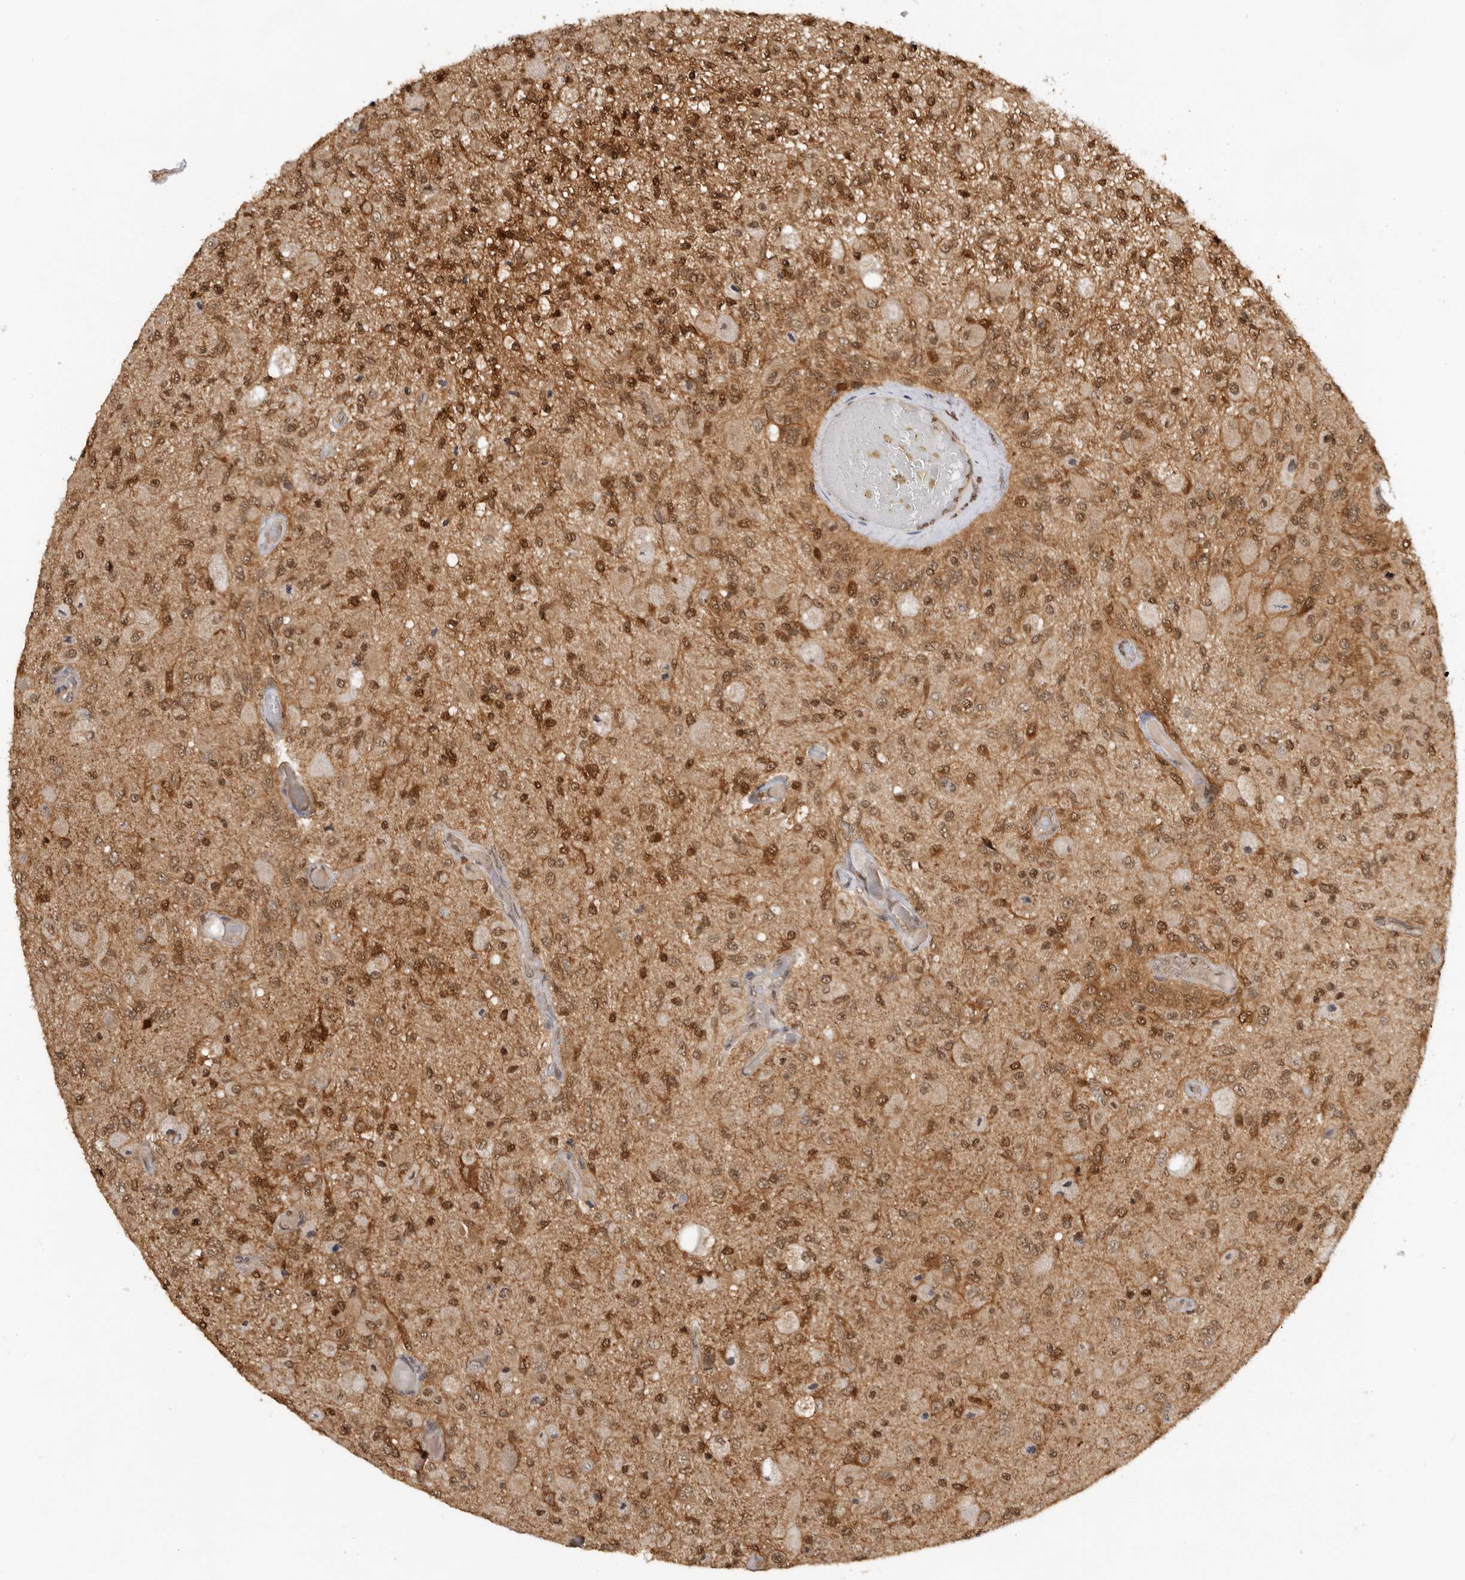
{"staining": {"intensity": "moderate", "quantity": ">75%", "location": "cytoplasmic/membranous,nuclear"}, "tissue": "glioma", "cell_type": "Tumor cells", "image_type": "cancer", "snomed": [{"axis": "morphology", "description": "Normal tissue, NOS"}, {"axis": "morphology", "description": "Glioma, malignant, High grade"}, {"axis": "topography", "description": "Cerebral cortex"}], "caption": "This is an image of immunohistochemistry staining of glioma, which shows moderate expression in the cytoplasmic/membranous and nuclear of tumor cells.", "gene": "ADPRS", "patient": {"sex": "male", "age": 77}}